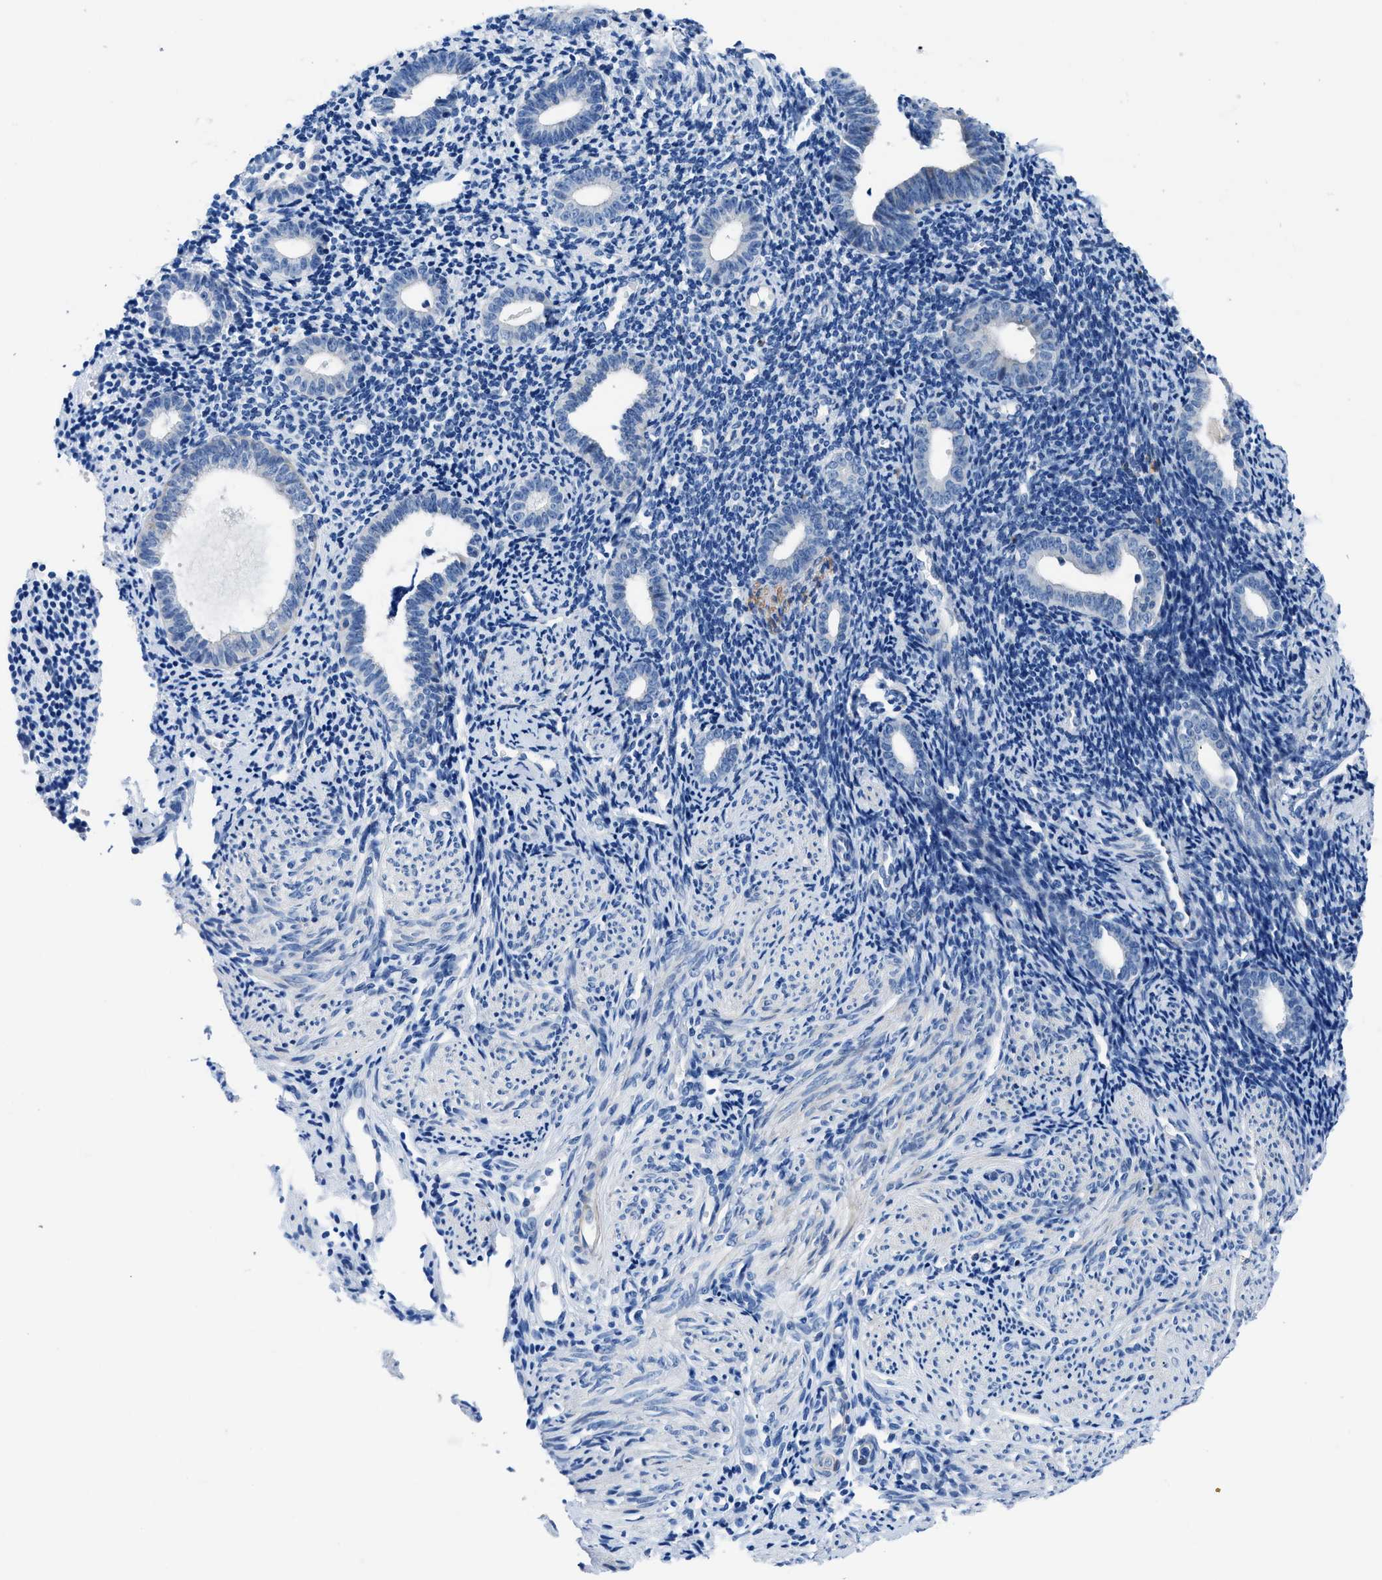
{"staining": {"intensity": "negative", "quantity": "none", "location": "none"}, "tissue": "endometrium", "cell_type": "Cells in endometrial stroma", "image_type": "normal", "snomed": [{"axis": "morphology", "description": "Normal tissue, NOS"}, {"axis": "topography", "description": "Endometrium"}], "caption": "Immunohistochemistry (IHC) of unremarkable human endometrium displays no expression in cells in endometrial stroma.", "gene": "UAP1", "patient": {"sex": "female", "age": 50}}